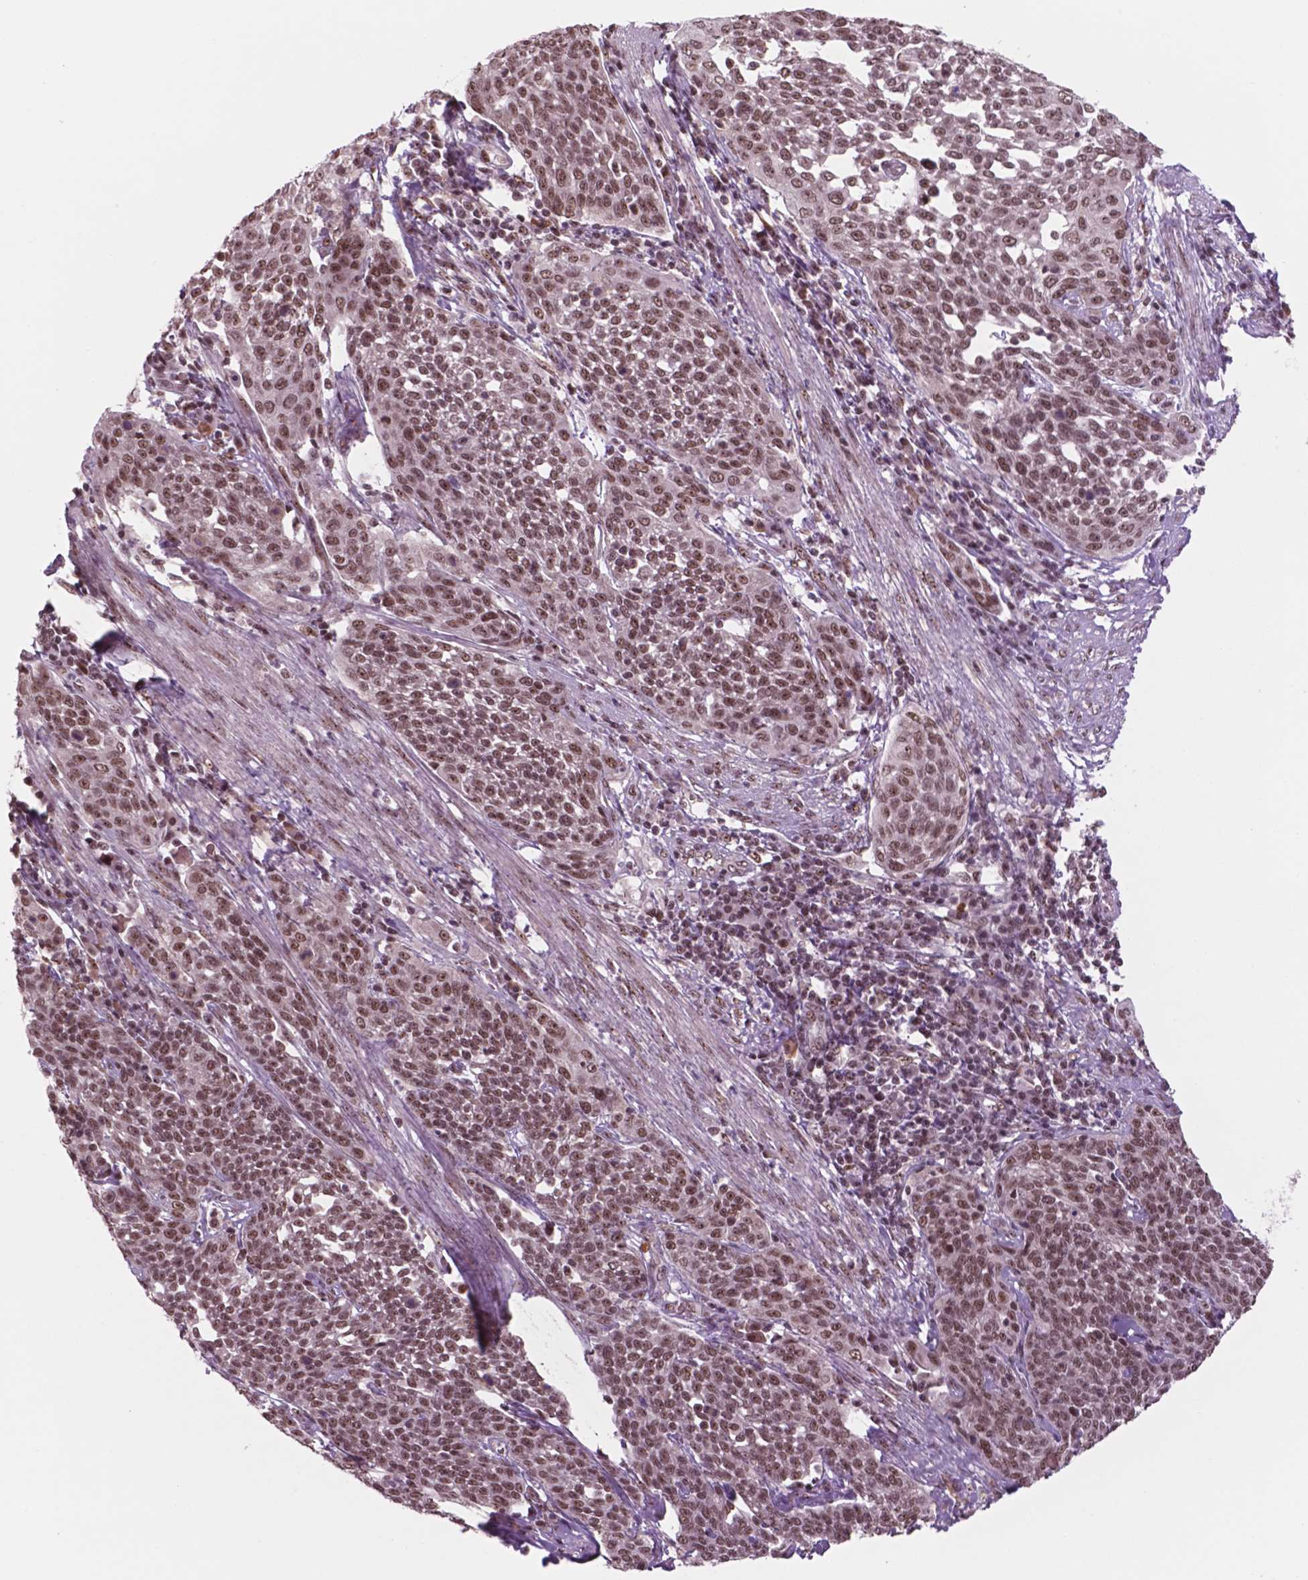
{"staining": {"intensity": "moderate", "quantity": ">75%", "location": "nuclear"}, "tissue": "cervical cancer", "cell_type": "Tumor cells", "image_type": "cancer", "snomed": [{"axis": "morphology", "description": "Squamous cell carcinoma, NOS"}, {"axis": "topography", "description": "Cervix"}], "caption": "IHC (DAB) staining of cervical cancer (squamous cell carcinoma) shows moderate nuclear protein staining in approximately >75% of tumor cells. (DAB IHC with brightfield microscopy, high magnification).", "gene": "POLR2E", "patient": {"sex": "female", "age": 34}}